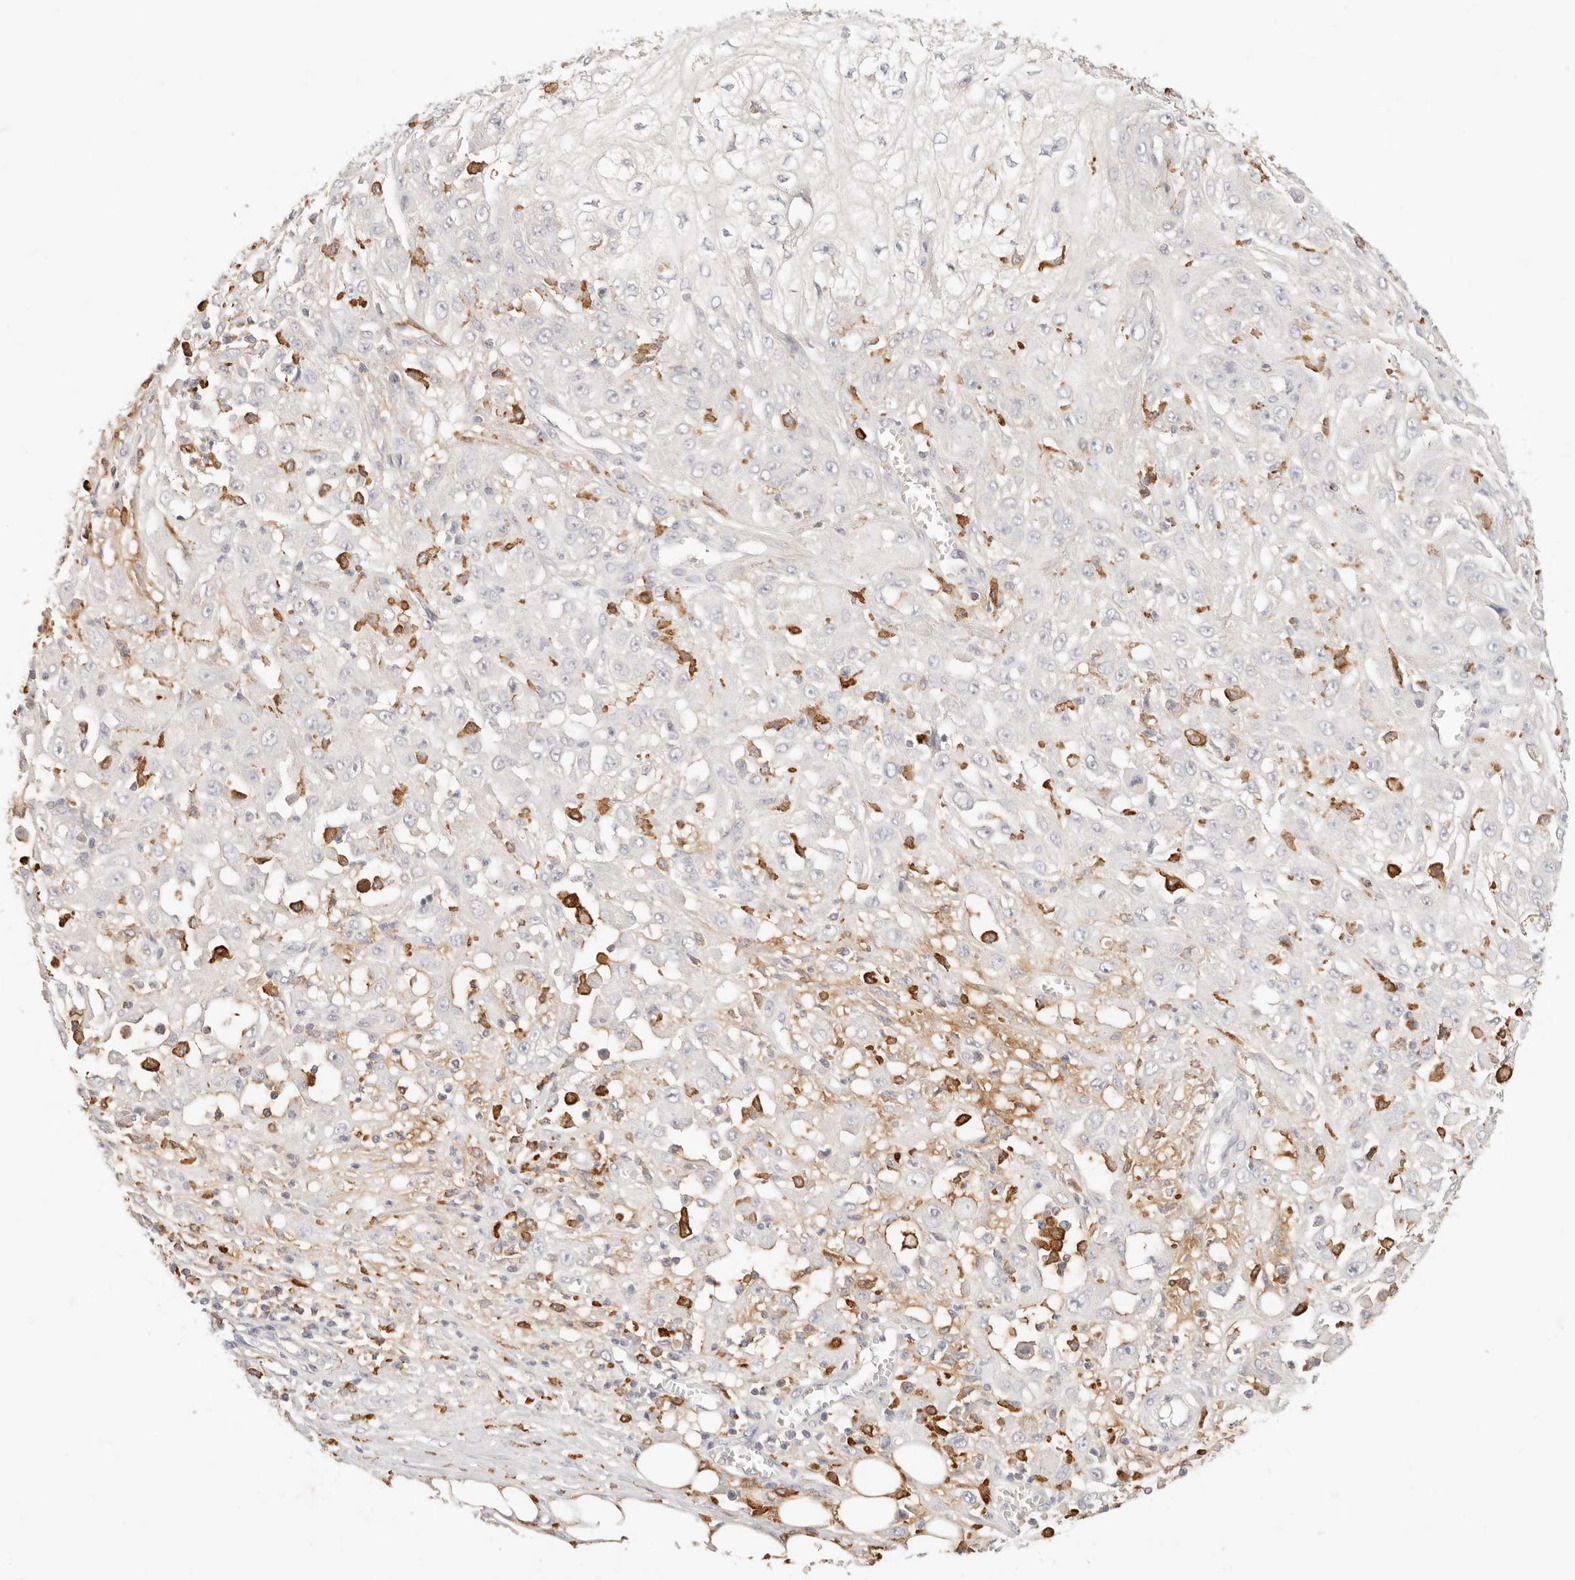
{"staining": {"intensity": "negative", "quantity": "none", "location": "none"}, "tissue": "skin cancer", "cell_type": "Tumor cells", "image_type": "cancer", "snomed": [{"axis": "morphology", "description": "Squamous cell carcinoma, NOS"}, {"axis": "morphology", "description": "Squamous cell carcinoma, metastatic, NOS"}, {"axis": "topography", "description": "Skin"}, {"axis": "topography", "description": "Lymph node"}], "caption": "IHC micrograph of neoplastic tissue: metastatic squamous cell carcinoma (skin) stained with DAB shows no significant protein expression in tumor cells.", "gene": "HK2", "patient": {"sex": "male", "age": 75}}